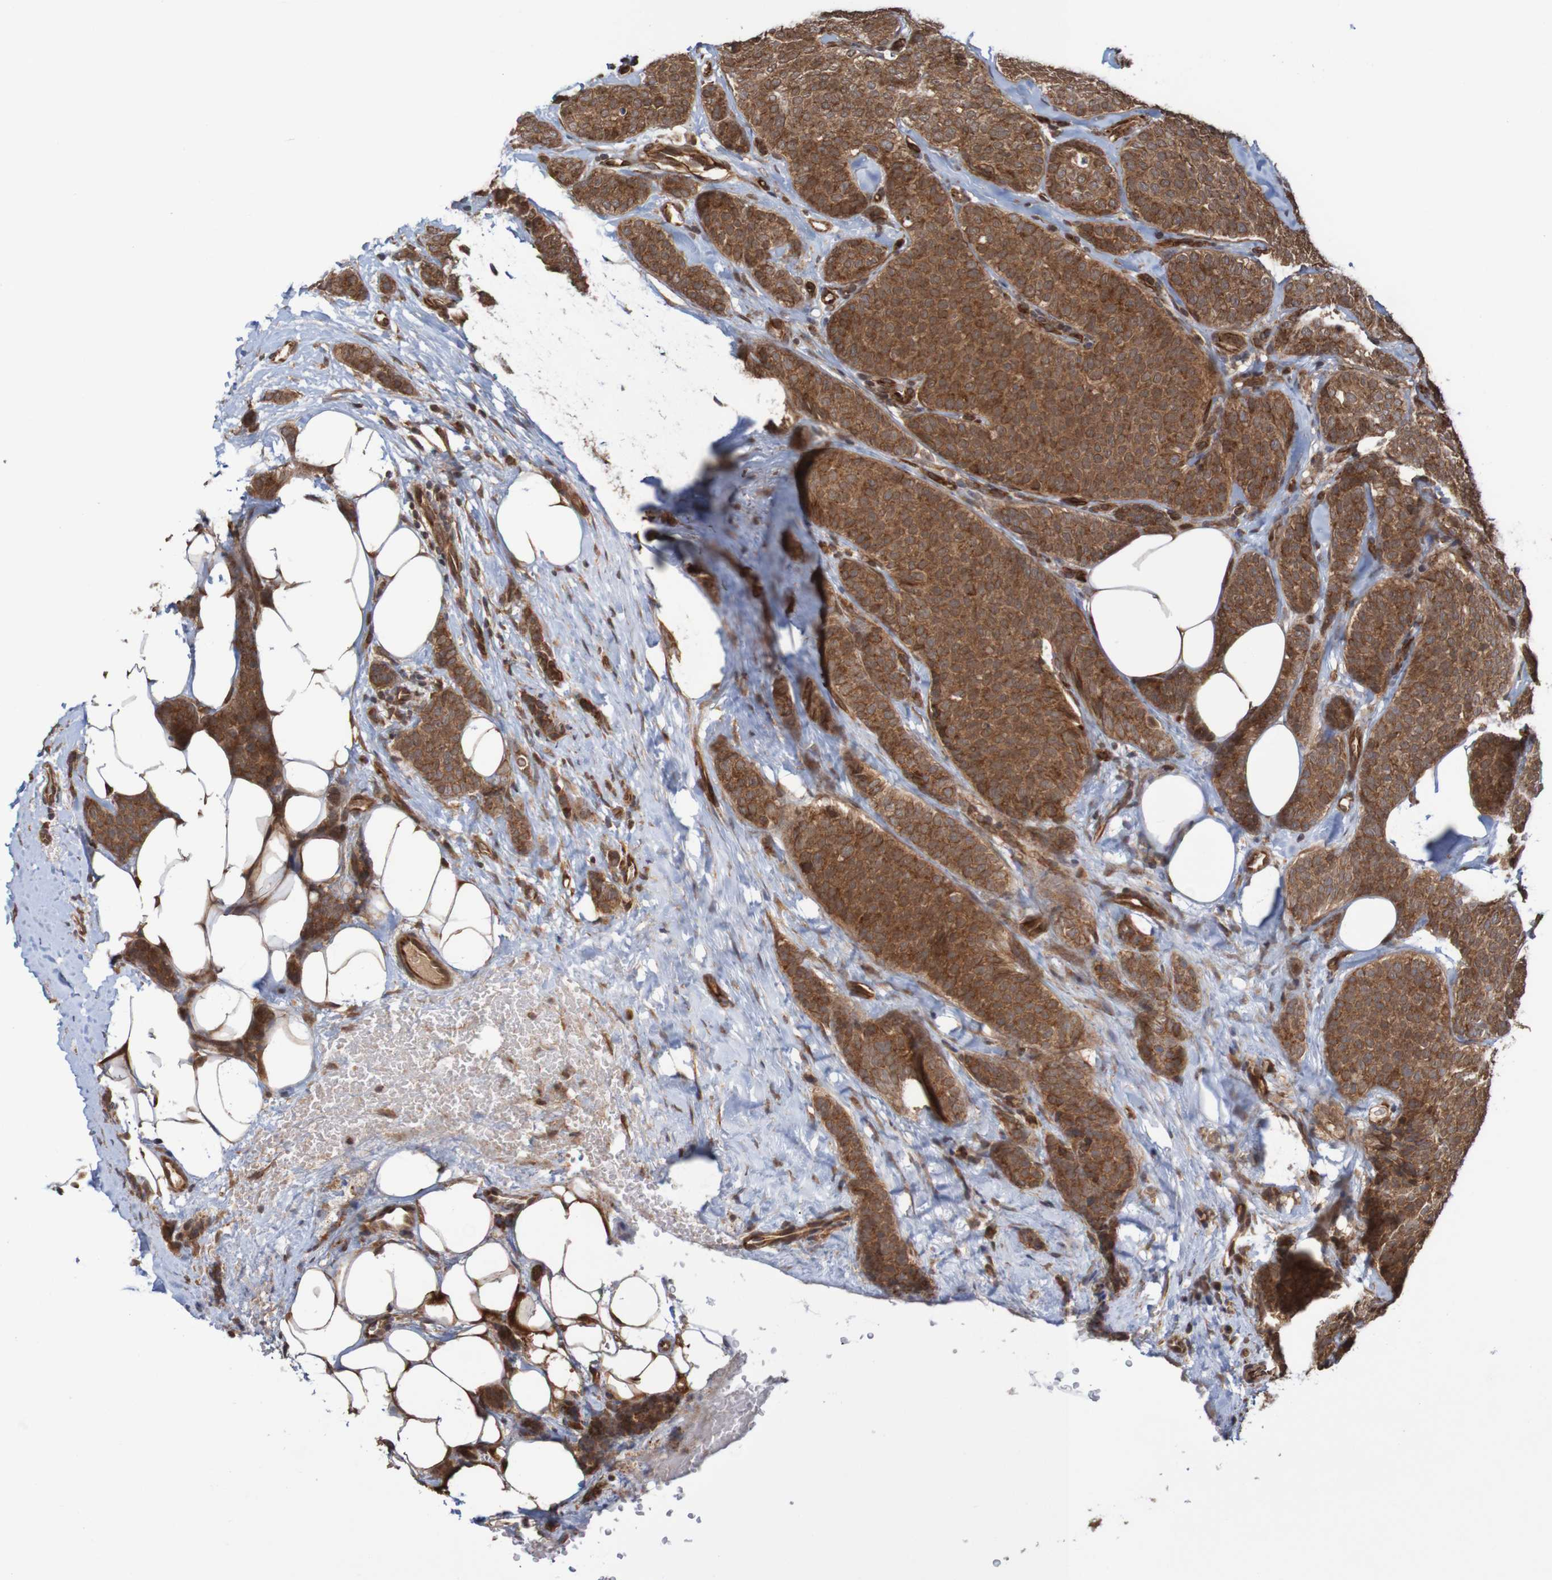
{"staining": {"intensity": "strong", "quantity": ">75%", "location": "cytoplasmic/membranous"}, "tissue": "breast cancer", "cell_type": "Tumor cells", "image_type": "cancer", "snomed": [{"axis": "morphology", "description": "Lobular carcinoma"}, {"axis": "topography", "description": "Skin"}, {"axis": "topography", "description": "Breast"}], "caption": "Immunohistochemistry staining of breast cancer (lobular carcinoma), which displays high levels of strong cytoplasmic/membranous expression in approximately >75% of tumor cells indicating strong cytoplasmic/membranous protein expression. The staining was performed using DAB (3,3'-diaminobenzidine) (brown) for protein detection and nuclei were counterstained in hematoxylin (blue).", "gene": "MRPL52", "patient": {"sex": "female", "age": 46}}